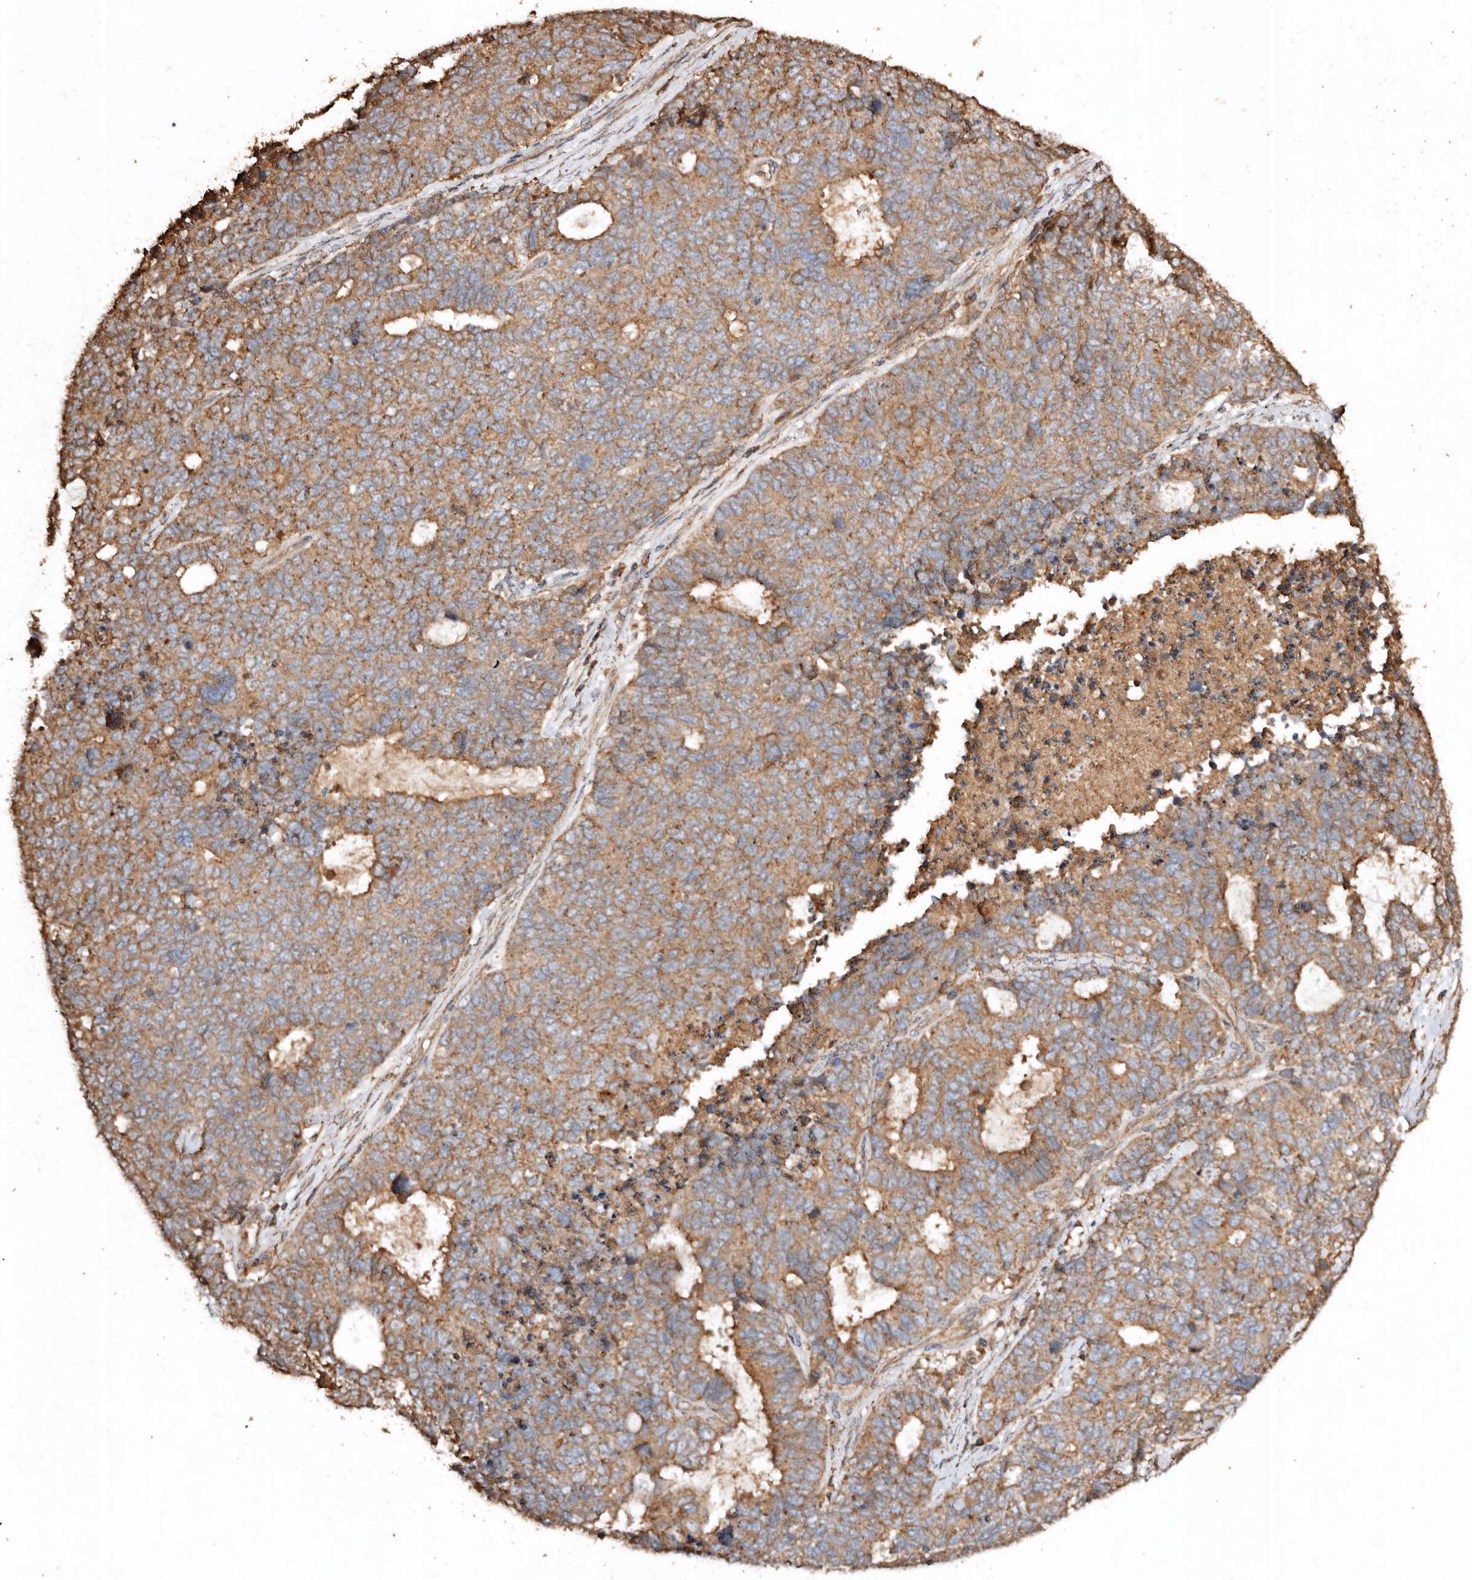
{"staining": {"intensity": "moderate", "quantity": ">75%", "location": "cytoplasmic/membranous"}, "tissue": "cervical cancer", "cell_type": "Tumor cells", "image_type": "cancer", "snomed": [{"axis": "morphology", "description": "Squamous cell carcinoma, NOS"}, {"axis": "topography", "description": "Cervix"}], "caption": "Human cervical cancer stained for a protein (brown) demonstrates moderate cytoplasmic/membranous positive staining in approximately >75% of tumor cells.", "gene": "FARS2", "patient": {"sex": "female", "age": 63}}